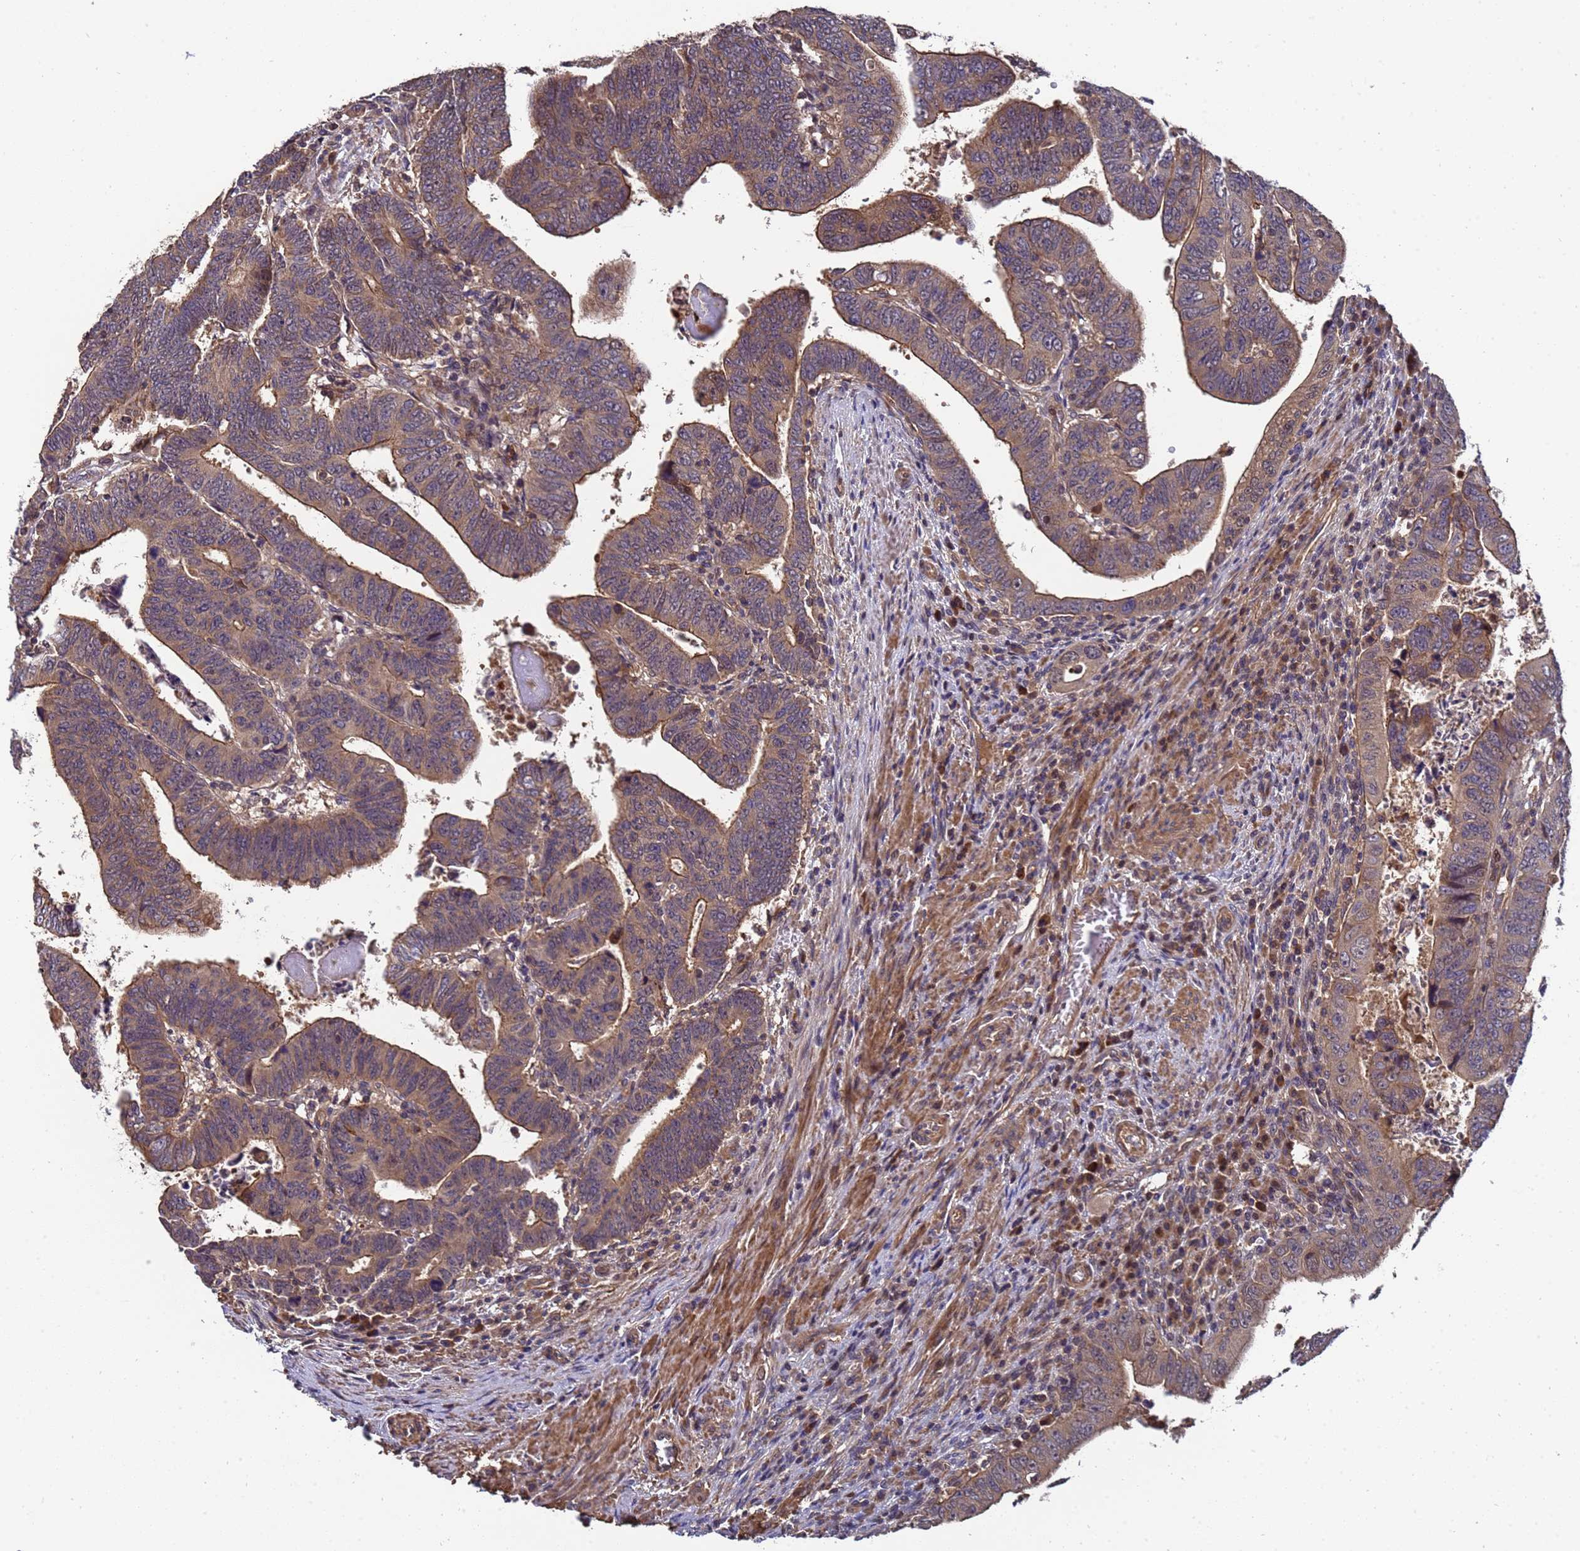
{"staining": {"intensity": "moderate", "quantity": ">75%", "location": "cytoplasmic/membranous"}, "tissue": "colorectal cancer", "cell_type": "Tumor cells", "image_type": "cancer", "snomed": [{"axis": "morphology", "description": "Normal tissue, NOS"}, {"axis": "morphology", "description": "Adenocarcinoma, NOS"}, {"axis": "topography", "description": "Rectum"}], "caption": "The immunohistochemical stain highlights moderate cytoplasmic/membranous staining in tumor cells of colorectal cancer tissue.", "gene": "GSTCD", "patient": {"sex": "female", "age": 65}}